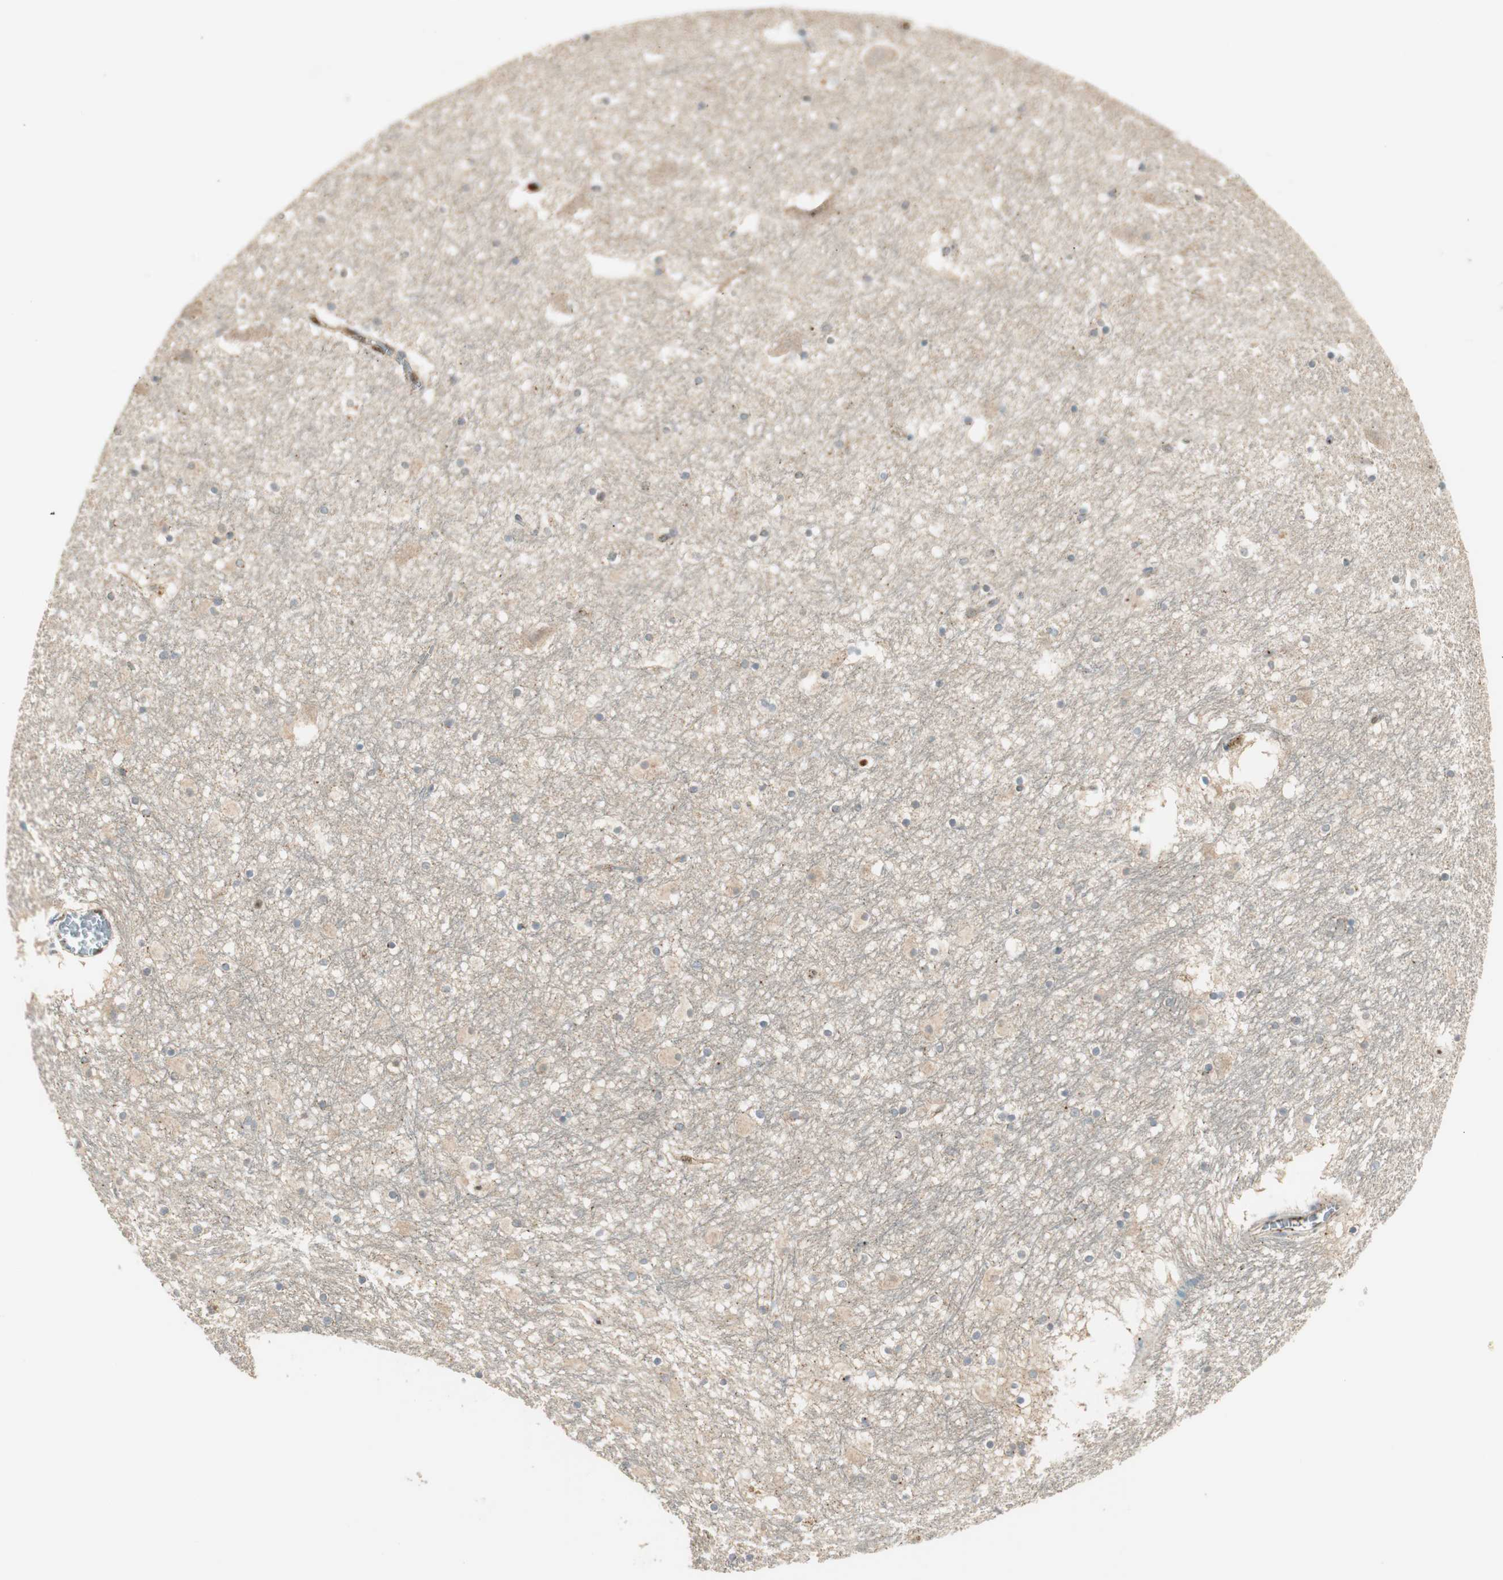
{"staining": {"intensity": "weak", "quantity": "<25%", "location": "cytoplasmic/membranous"}, "tissue": "hippocampus", "cell_type": "Glial cells", "image_type": "normal", "snomed": [{"axis": "morphology", "description": "Normal tissue, NOS"}, {"axis": "topography", "description": "Hippocampus"}], "caption": "Glial cells show no significant positivity in normal hippocampus.", "gene": "LTA4H", "patient": {"sex": "male", "age": 45}}